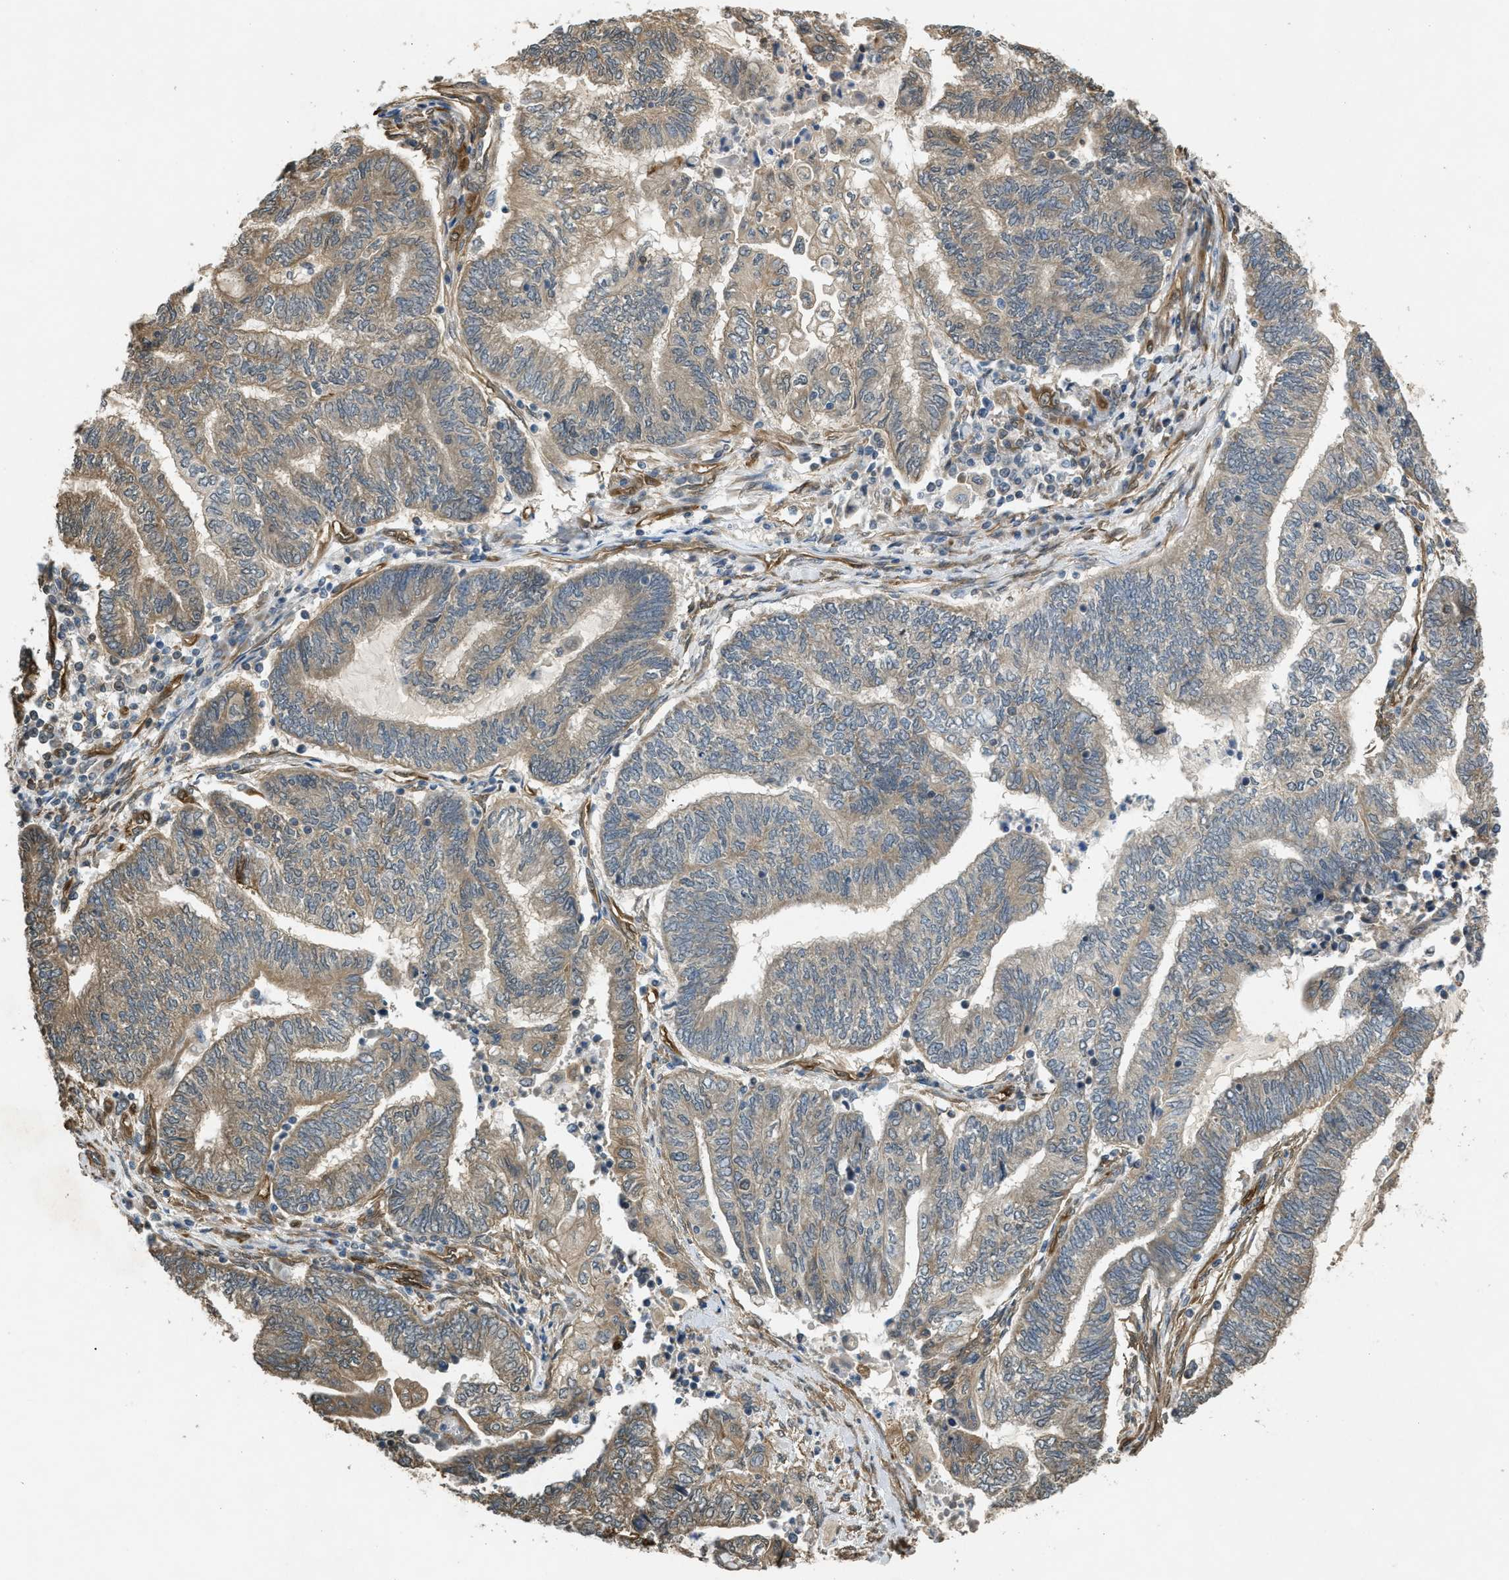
{"staining": {"intensity": "weak", "quantity": ">75%", "location": "cytoplasmic/membranous"}, "tissue": "endometrial cancer", "cell_type": "Tumor cells", "image_type": "cancer", "snomed": [{"axis": "morphology", "description": "Adenocarcinoma, NOS"}, {"axis": "topography", "description": "Uterus"}, {"axis": "topography", "description": "Endometrium"}], "caption": "The photomicrograph displays a brown stain indicating the presence of a protein in the cytoplasmic/membranous of tumor cells in adenocarcinoma (endometrial). Nuclei are stained in blue.", "gene": "BAG3", "patient": {"sex": "female", "age": 70}}